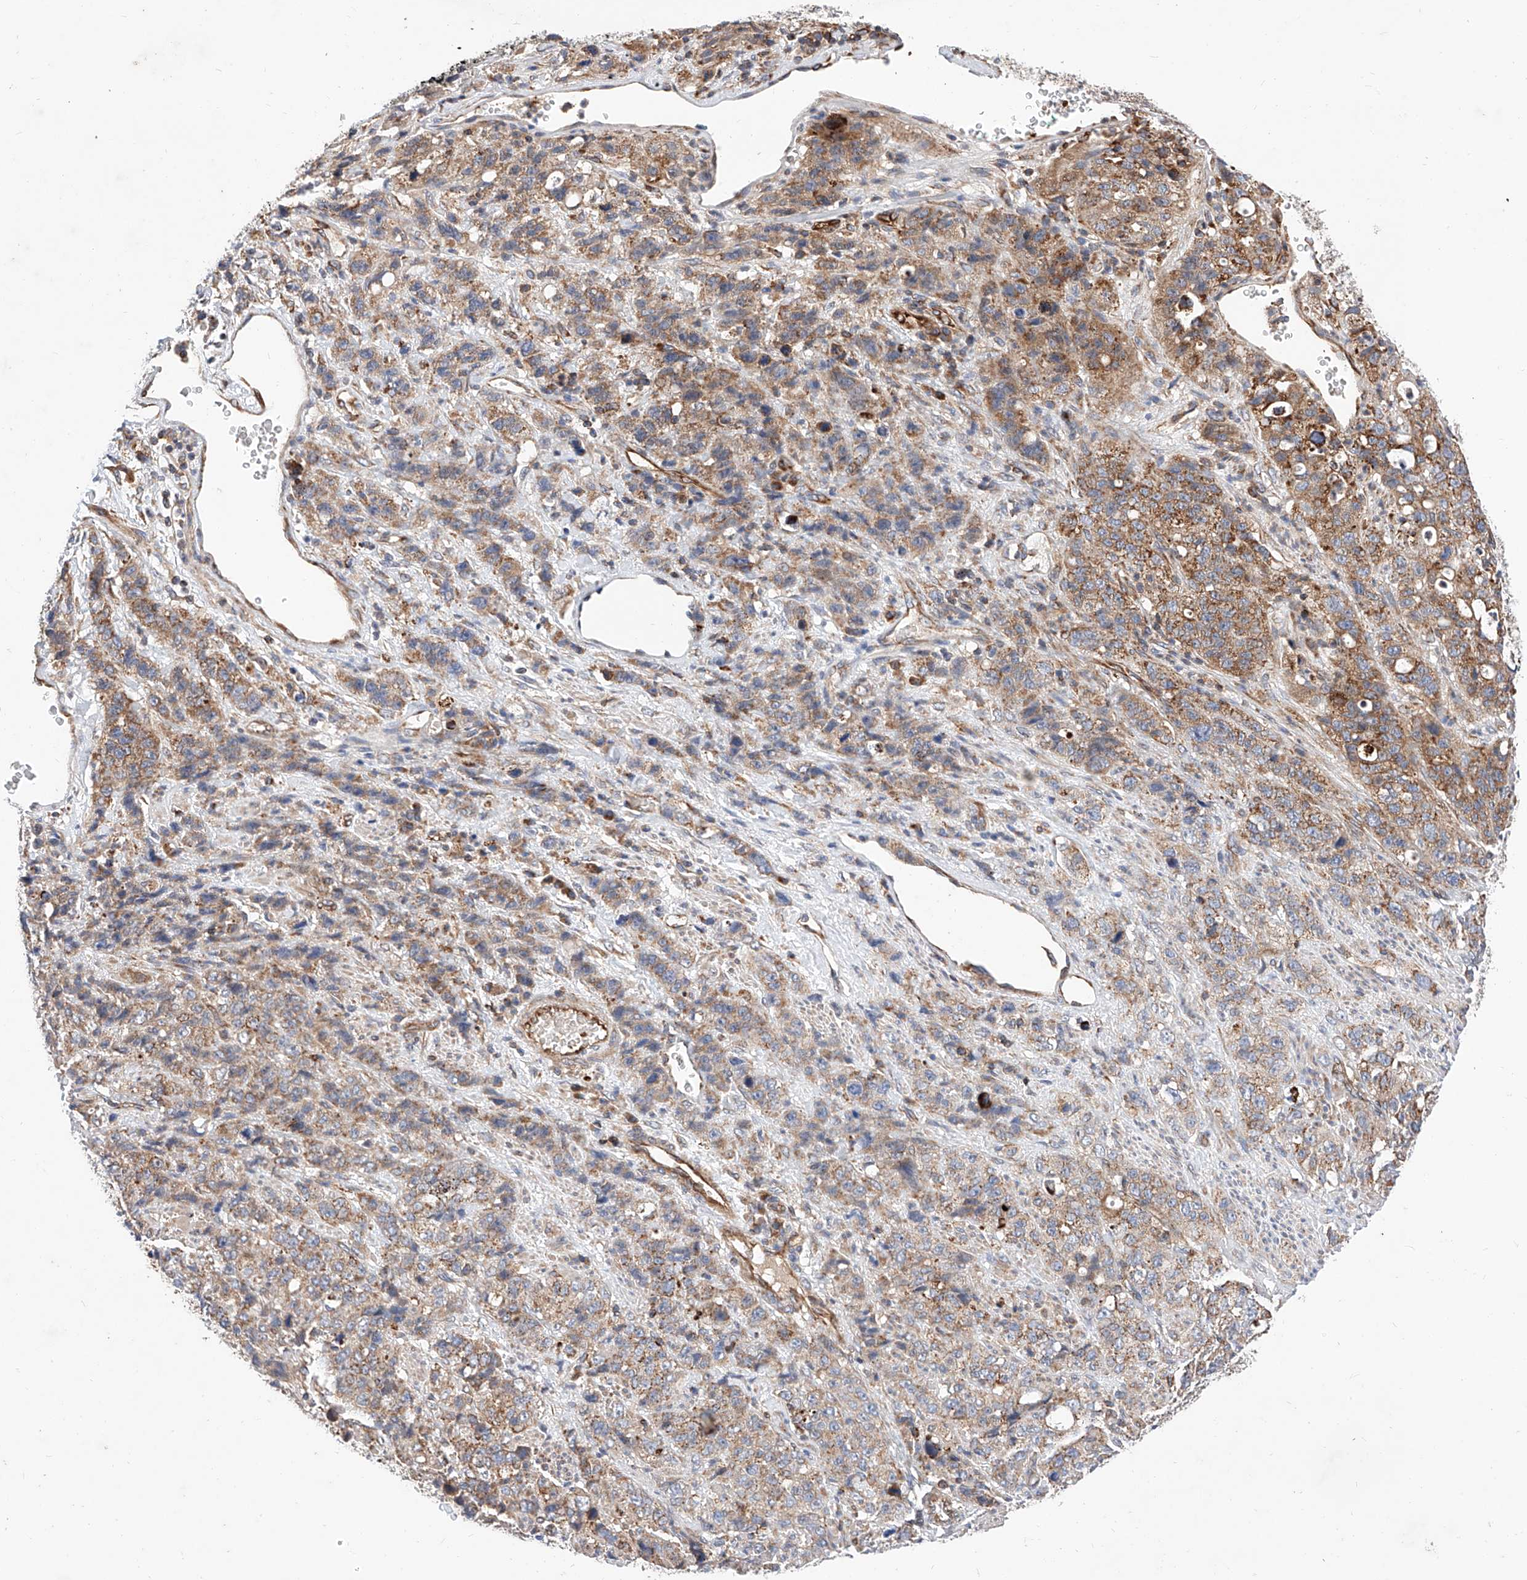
{"staining": {"intensity": "moderate", "quantity": "25%-75%", "location": "cytoplasmic/membranous"}, "tissue": "stomach cancer", "cell_type": "Tumor cells", "image_type": "cancer", "snomed": [{"axis": "morphology", "description": "Adenocarcinoma, NOS"}, {"axis": "topography", "description": "Stomach"}], "caption": "The immunohistochemical stain shows moderate cytoplasmic/membranous expression in tumor cells of stomach cancer (adenocarcinoma) tissue.", "gene": "NR1D1", "patient": {"sex": "male", "age": 48}}